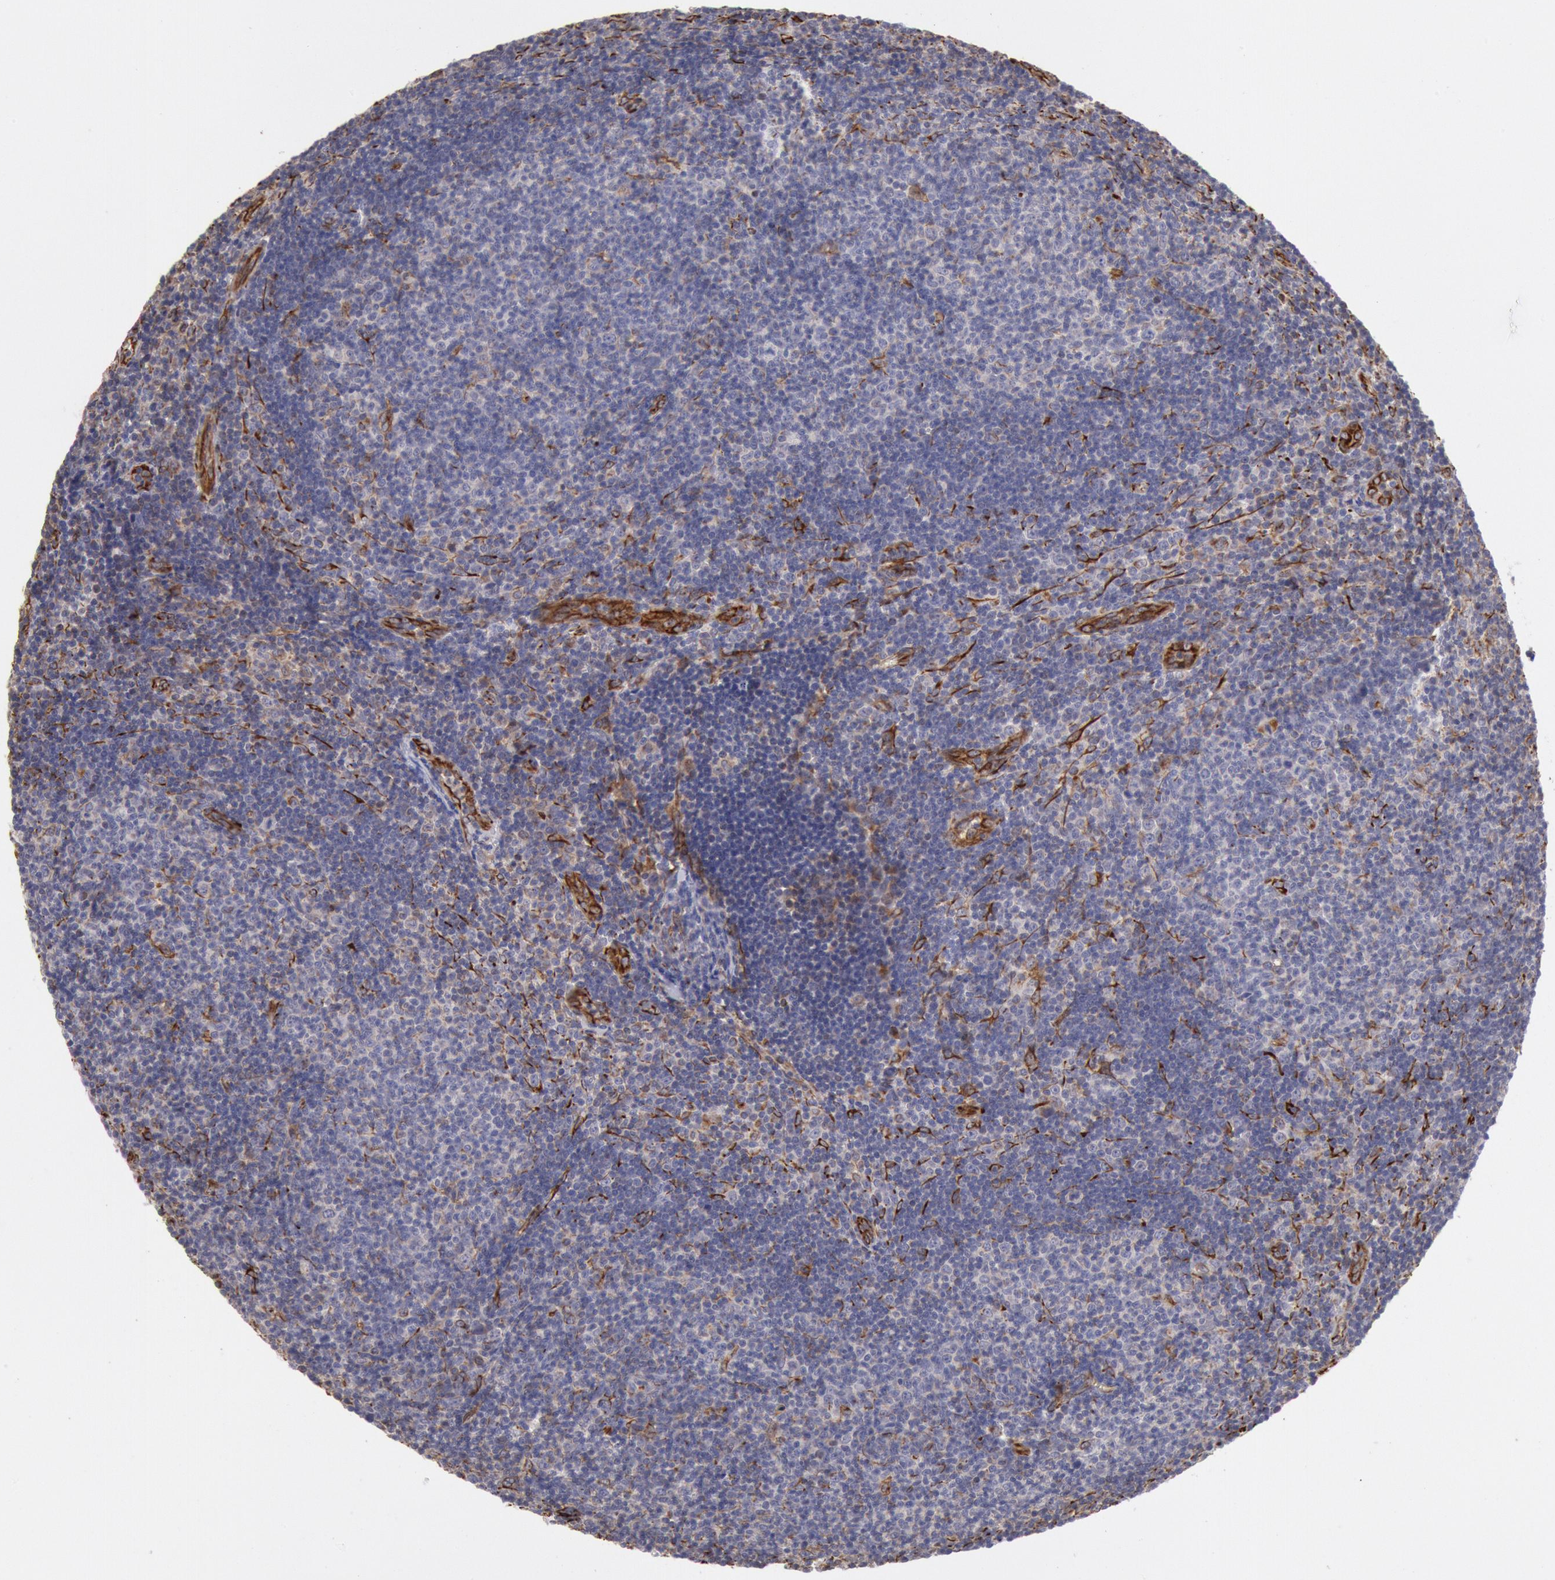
{"staining": {"intensity": "negative", "quantity": "none", "location": "none"}, "tissue": "lymphoma", "cell_type": "Tumor cells", "image_type": "cancer", "snomed": [{"axis": "morphology", "description": "Malignant lymphoma, non-Hodgkin's type, Low grade"}, {"axis": "topography", "description": "Lymph node"}], "caption": "Immunohistochemistry of human malignant lymphoma, non-Hodgkin's type (low-grade) demonstrates no staining in tumor cells. (DAB (3,3'-diaminobenzidine) immunohistochemistry (IHC) visualized using brightfield microscopy, high magnification).", "gene": "RNF139", "patient": {"sex": "male", "age": 49}}